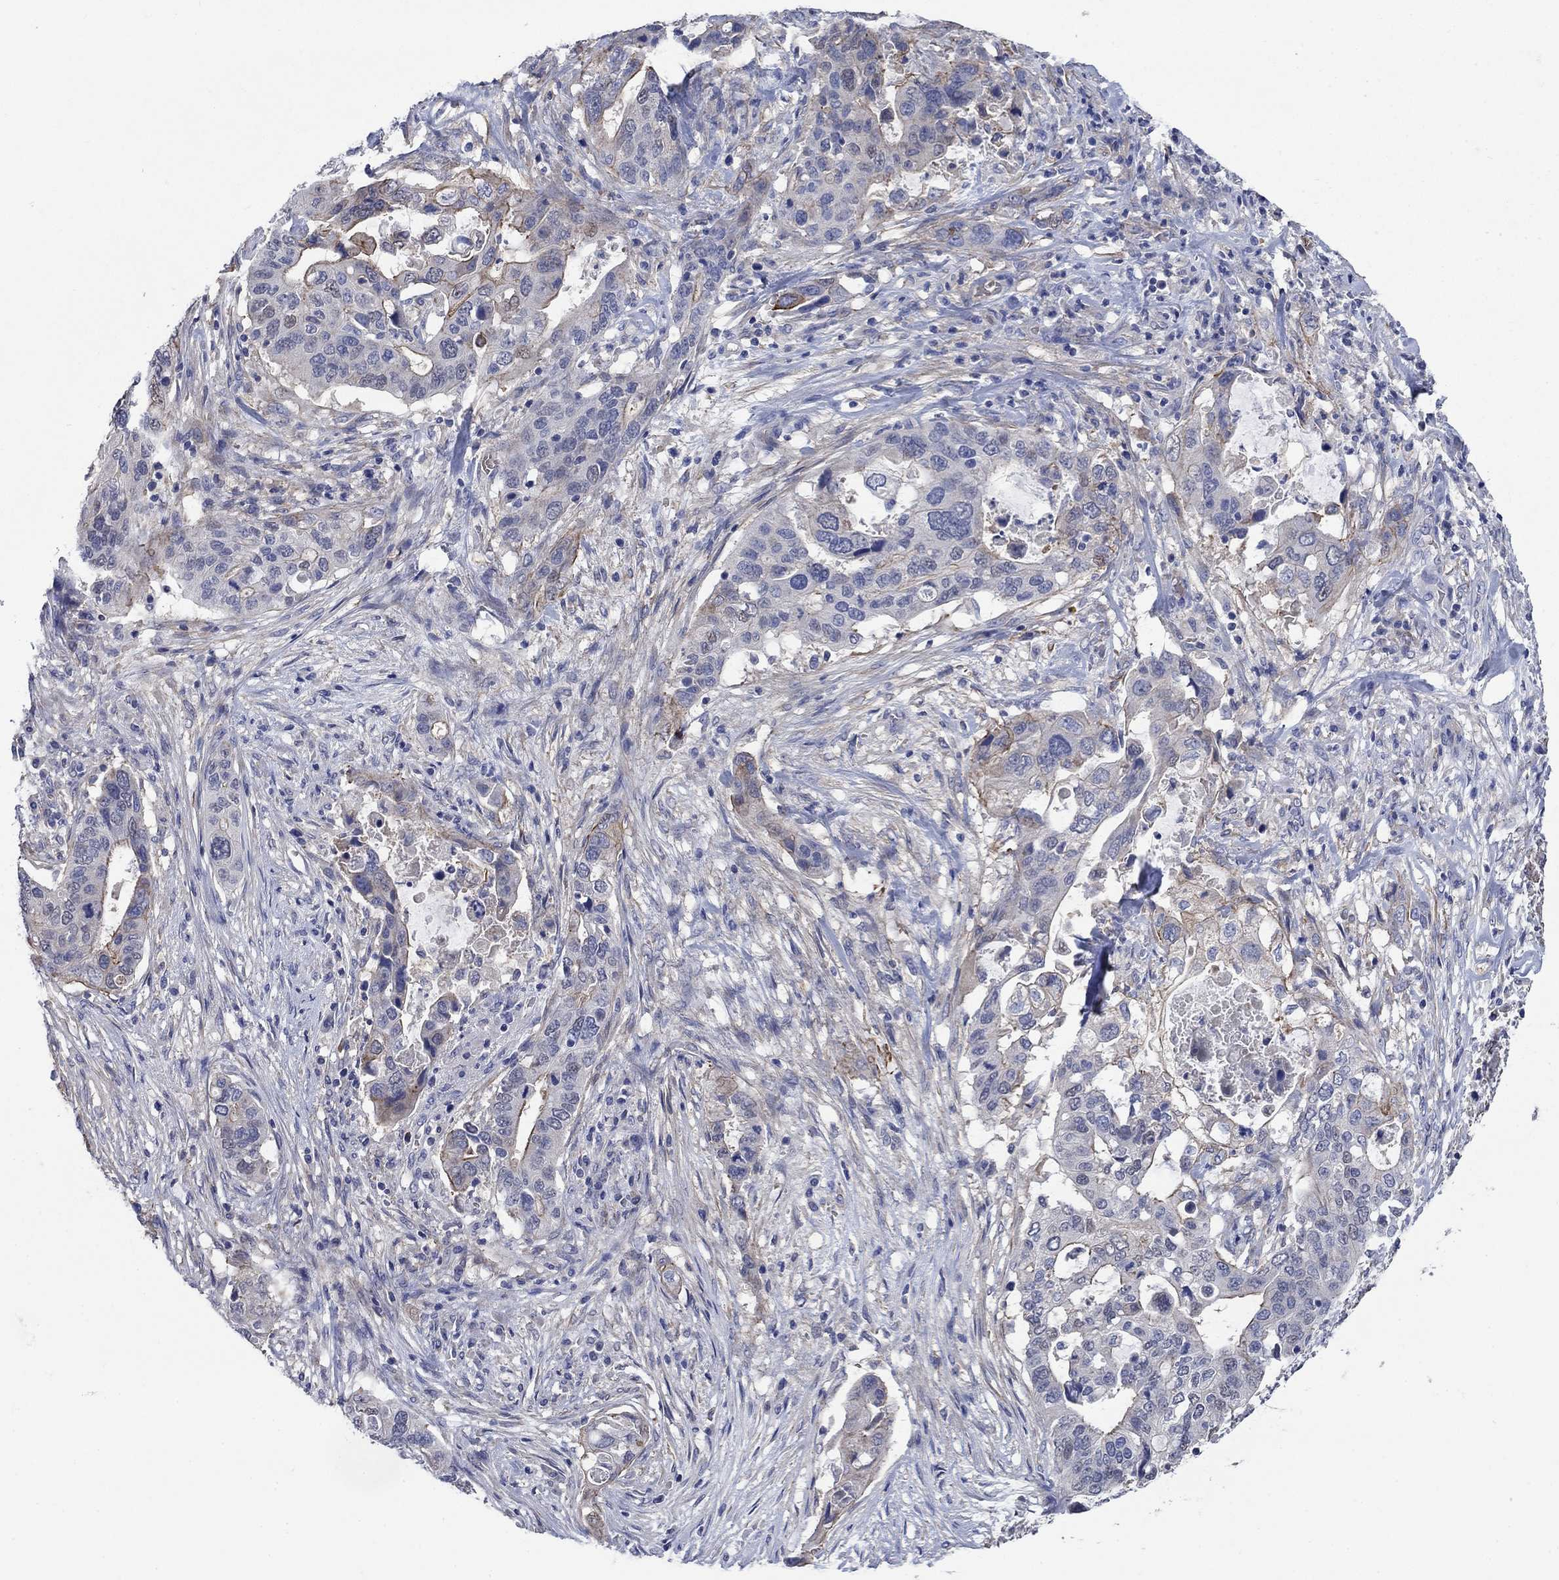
{"staining": {"intensity": "weak", "quantity": "<25%", "location": "cytoplasmic/membranous"}, "tissue": "stomach cancer", "cell_type": "Tumor cells", "image_type": "cancer", "snomed": [{"axis": "morphology", "description": "Adenocarcinoma, NOS"}, {"axis": "topography", "description": "Stomach"}], "caption": "This is an immunohistochemistry (IHC) histopathology image of human stomach cancer. There is no staining in tumor cells.", "gene": "FLNC", "patient": {"sex": "male", "age": 54}}